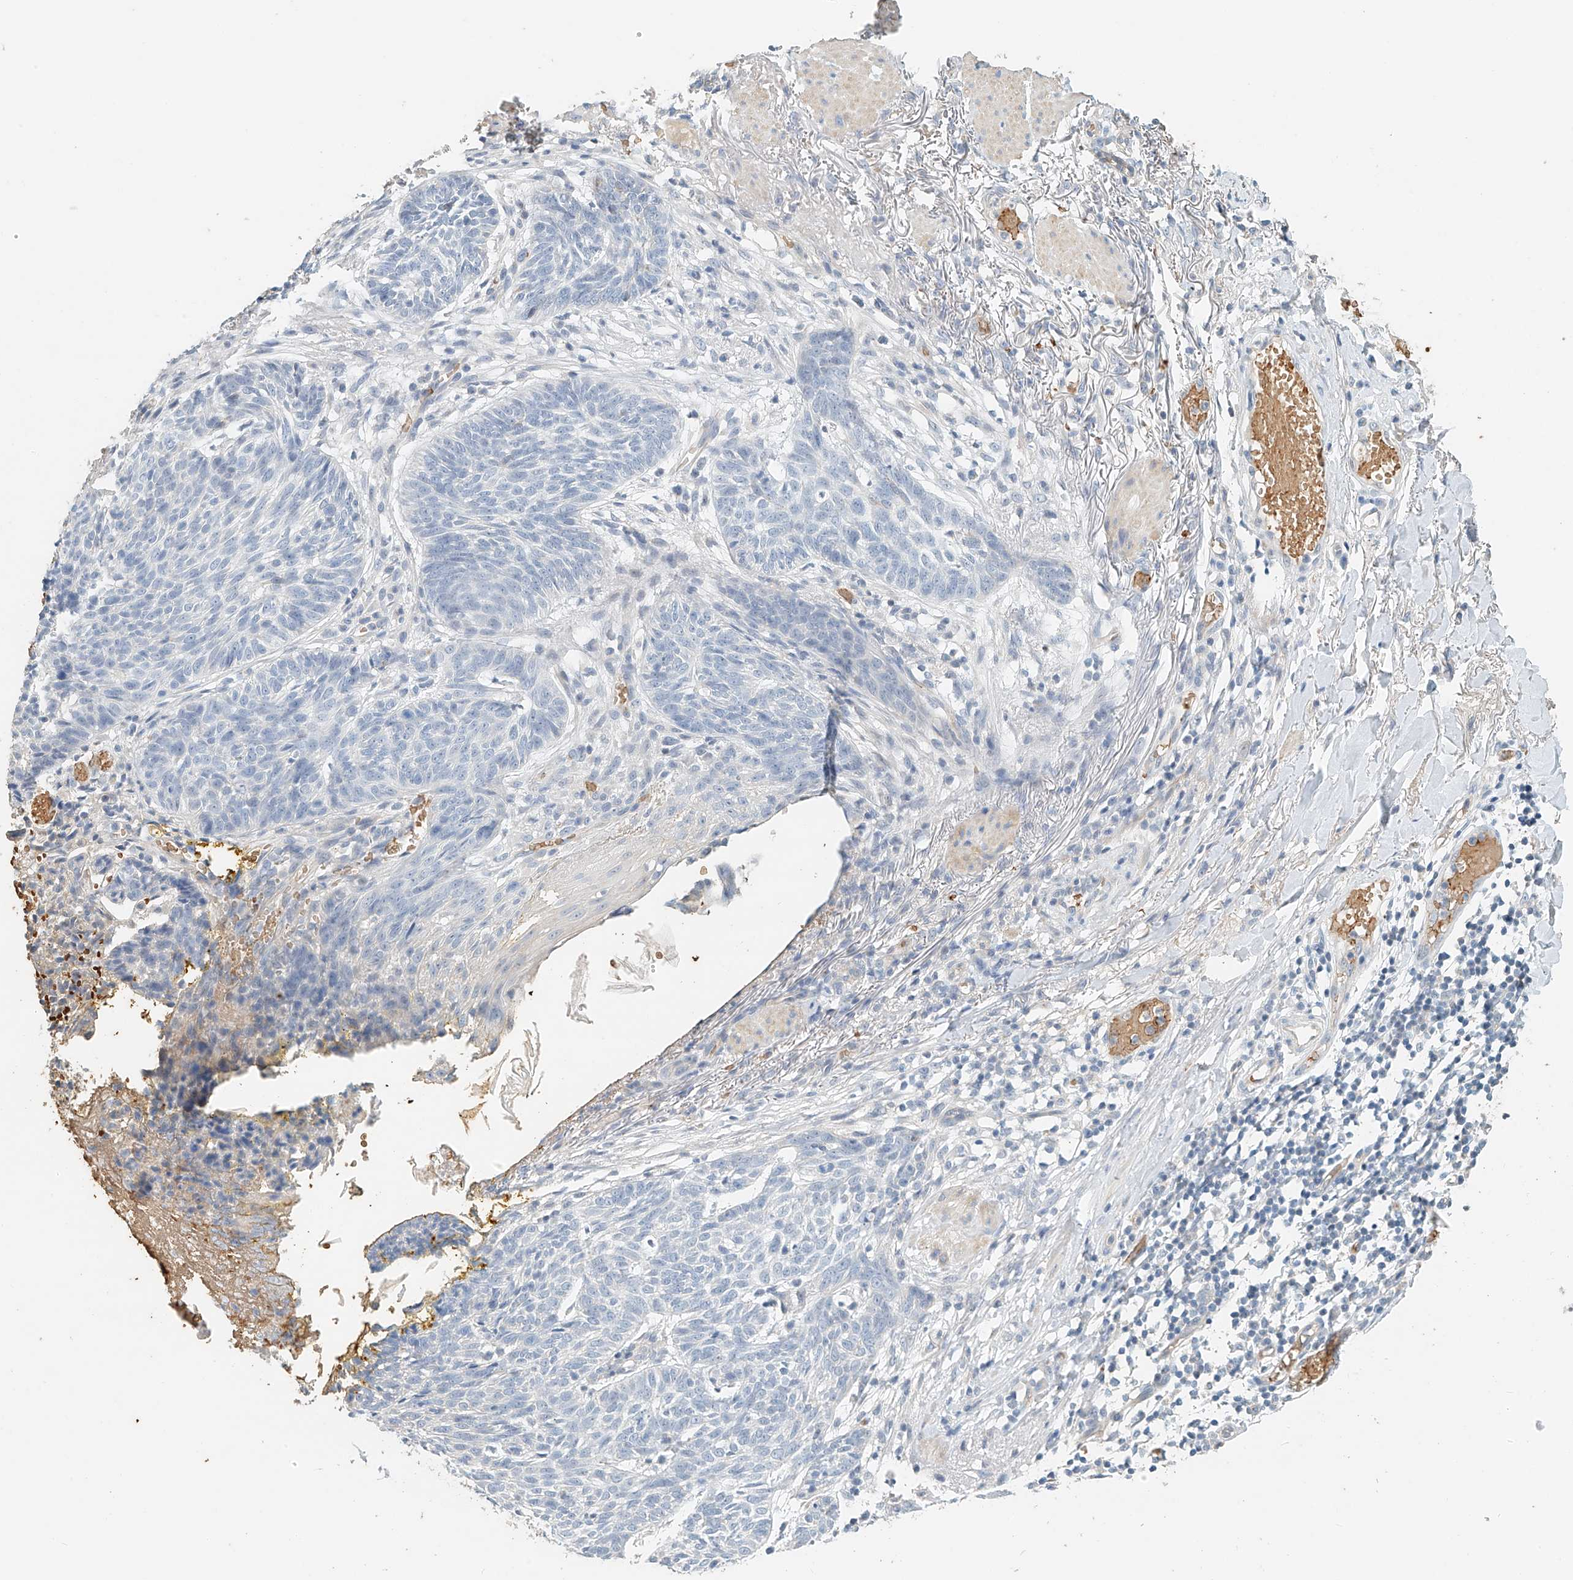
{"staining": {"intensity": "negative", "quantity": "none", "location": "none"}, "tissue": "skin cancer", "cell_type": "Tumor cells", "image_type": "cancer", "snomed": [{"axis": "morphology", "description": "Normal tissue, NOS"}, {"axis": "morphology", "description": "Basal cell carcinoma"}, {"axis": "topography", "description": "Skin"}], "caption": "The photomicrograph demonstrates no significant positivity in tumor cells of skin basal cell carcinoma.", "gene": "RCAN3", "patient": {"sex": "male", "age": 64}}